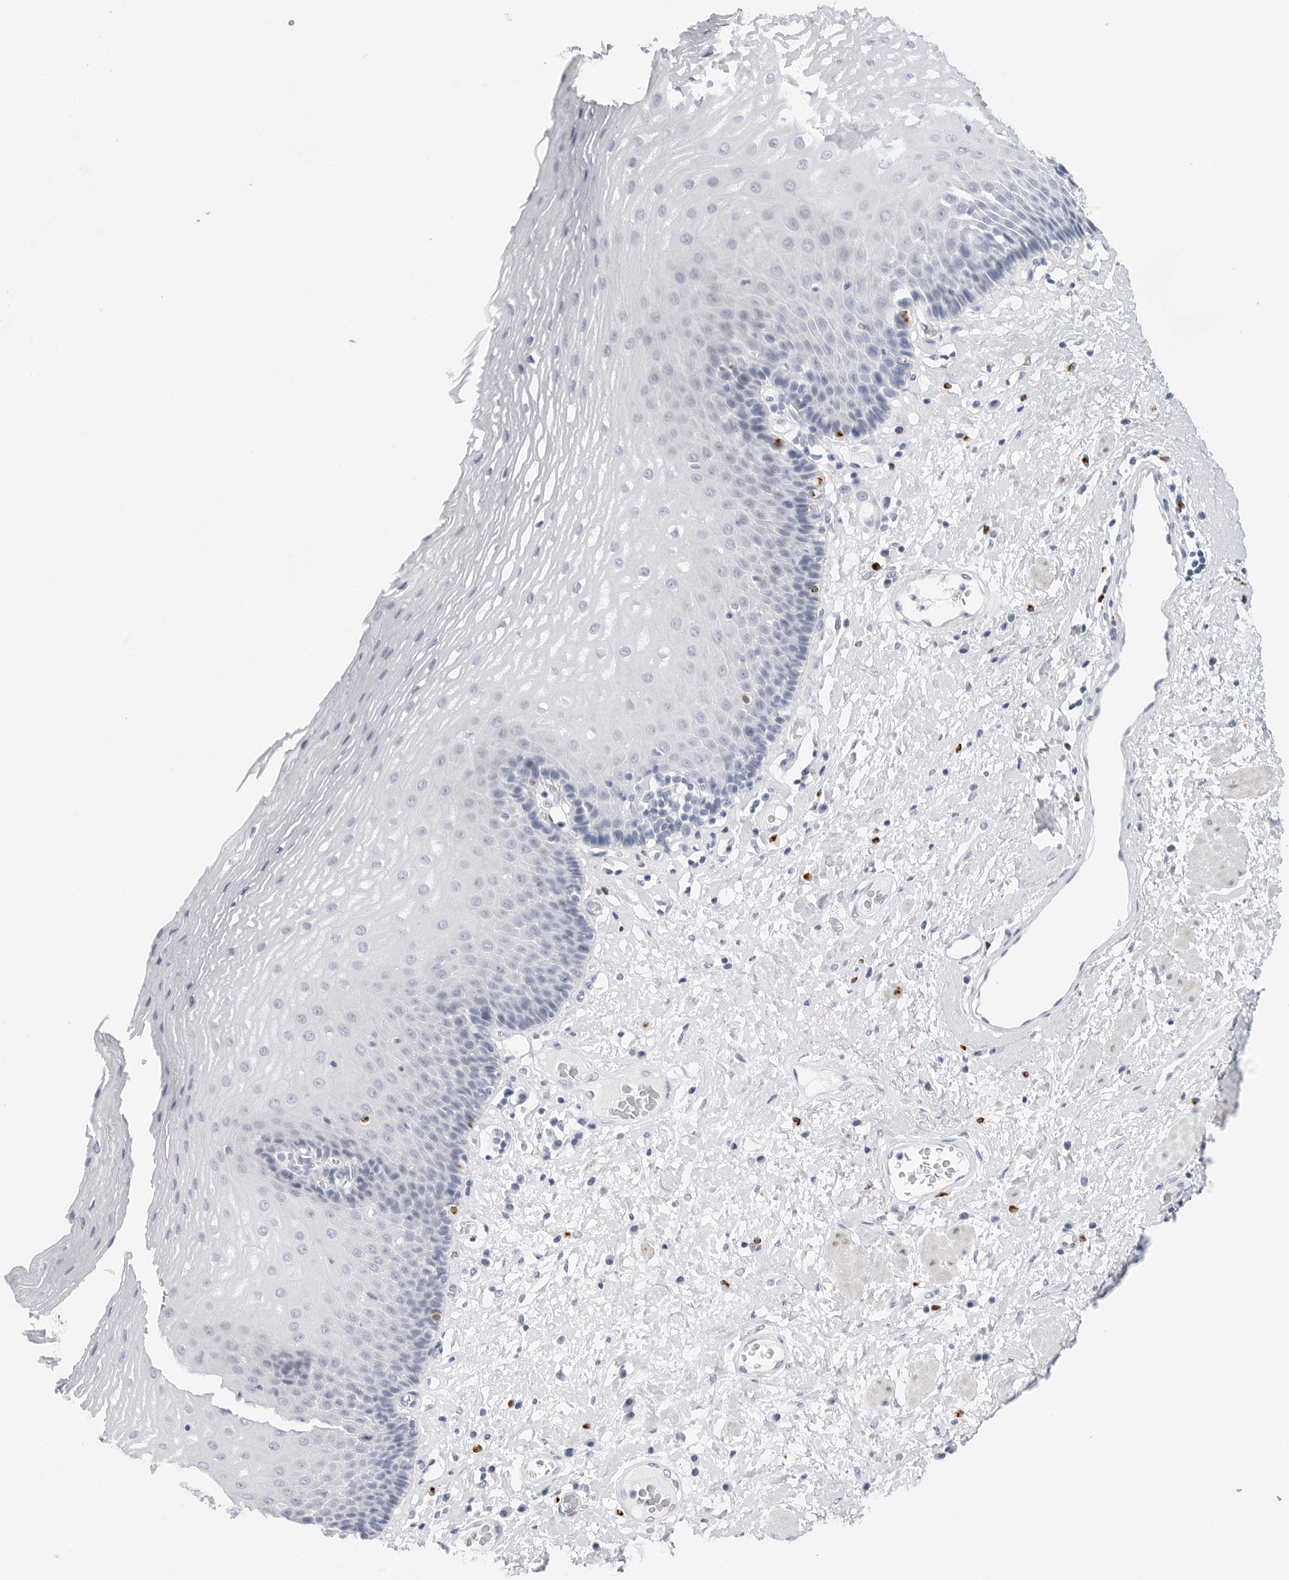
{"staining": {"intensity": "negative", "quantity": "none", "location": "none"}, "tissue": "esophagus", "cell_type": "Squamous epithelial cells", "image_type": "normal", "snomed": [{"axis": "morphology", "description": "Normal tissue, NOS"}, {"axis": "morphology", "description": "Adenocarcinoma, NOS"}, {"axis": "topography", "description": "Esophagus"}], "caption": "Protein analysis of normal esophagus reveals no significant expression in squamous epithelial cells.", "gene": "HSPB7", "patient": {"sex": "male", "age": 62}}